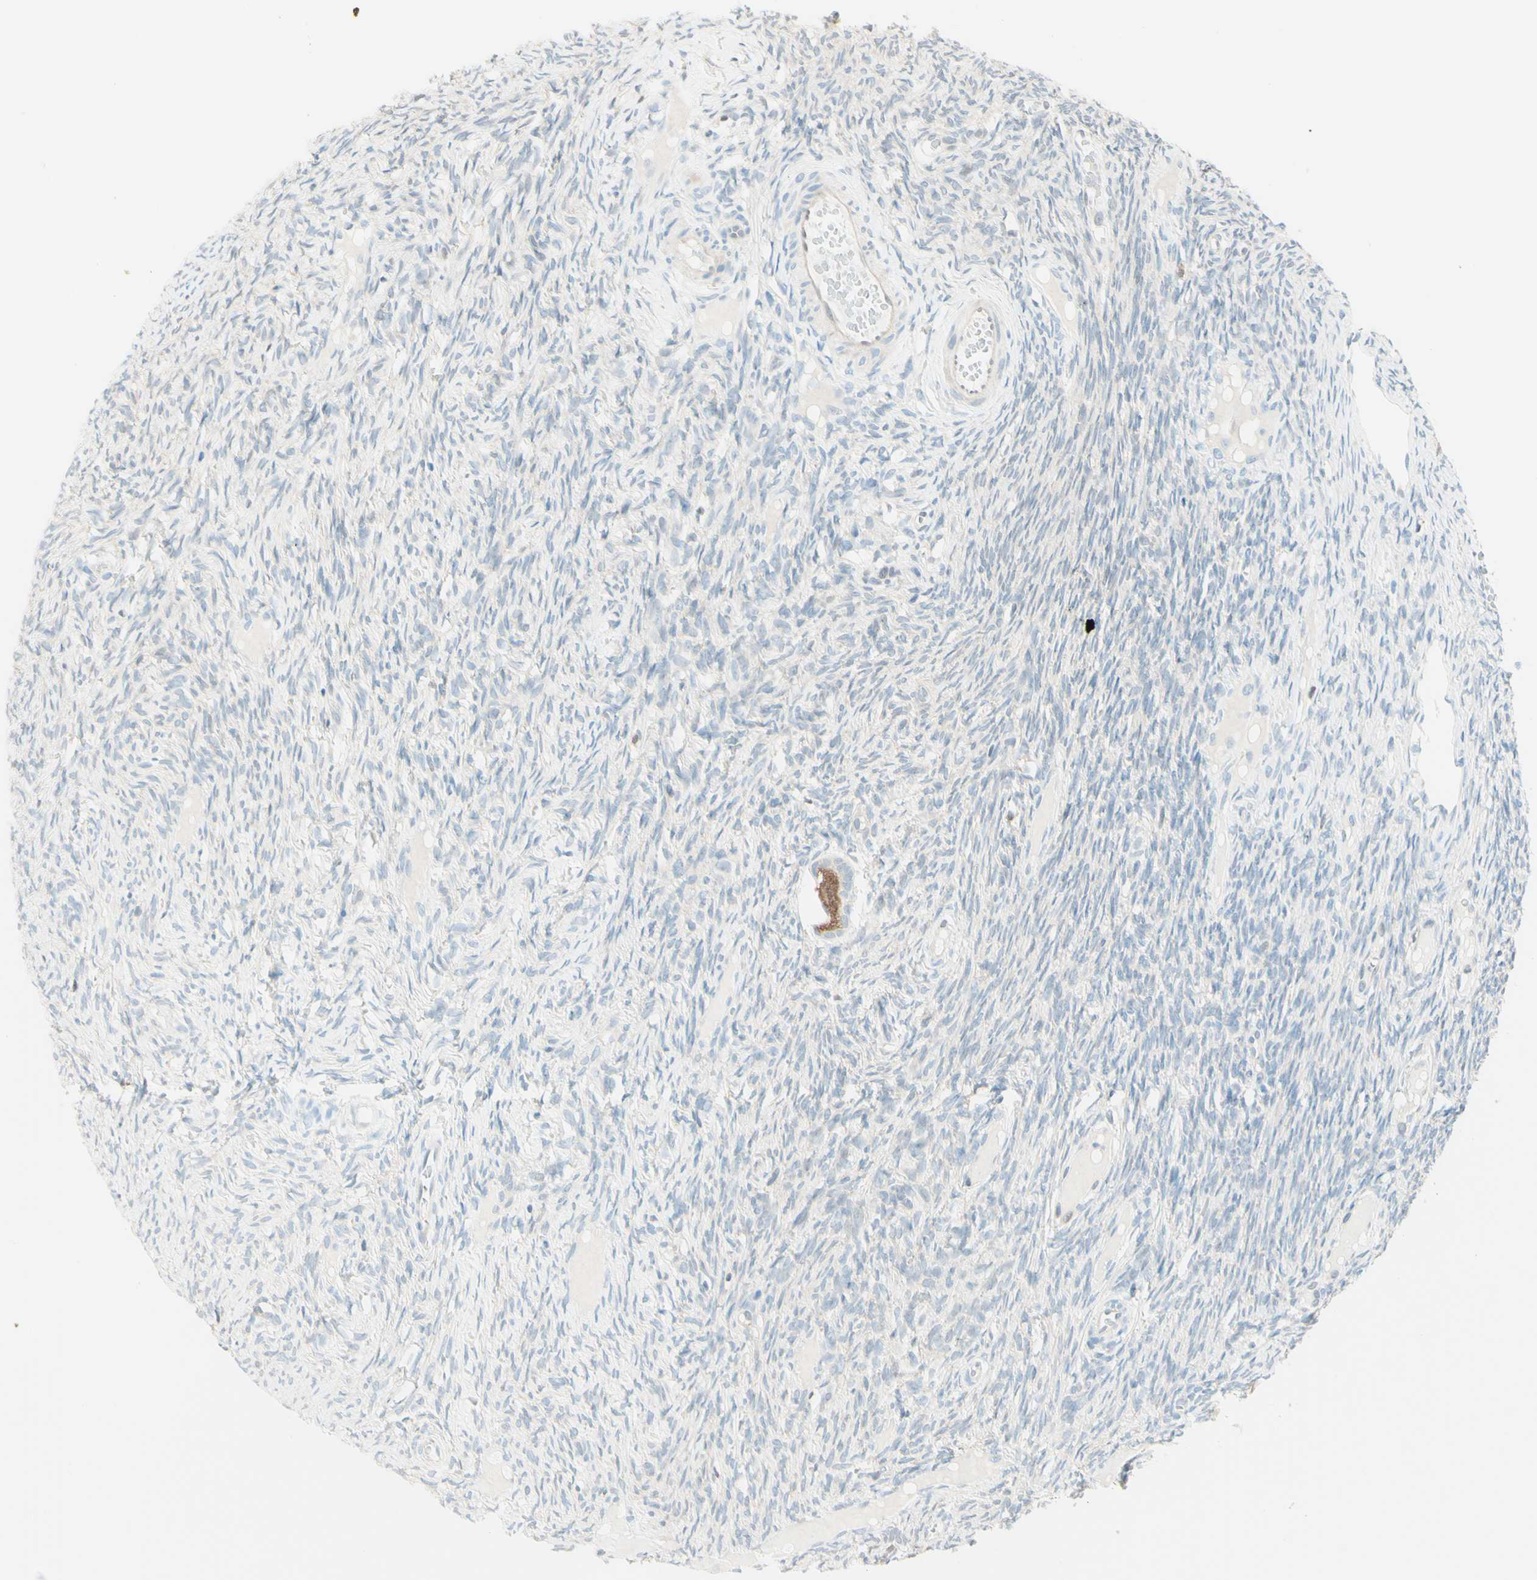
{"staining": {"intensity": "negative", "quantity": "none", "location": "none"}, "tissue": "ovary", "cell_type": "Ovarian stroma cells", "image_type": "normal", "snomed": [{"axis": "morphology", "description": "Normal tissue, NOS"}, {"axis": "topography", "description": "Ovary"}], "caption": "Ovarian stroma cells are negative for protein expression in normal human ovary. (IHC, brightfield microscopy, high magnification).", "gene": "UPK3B", "patient": {"sex": "female", "age": 33}}